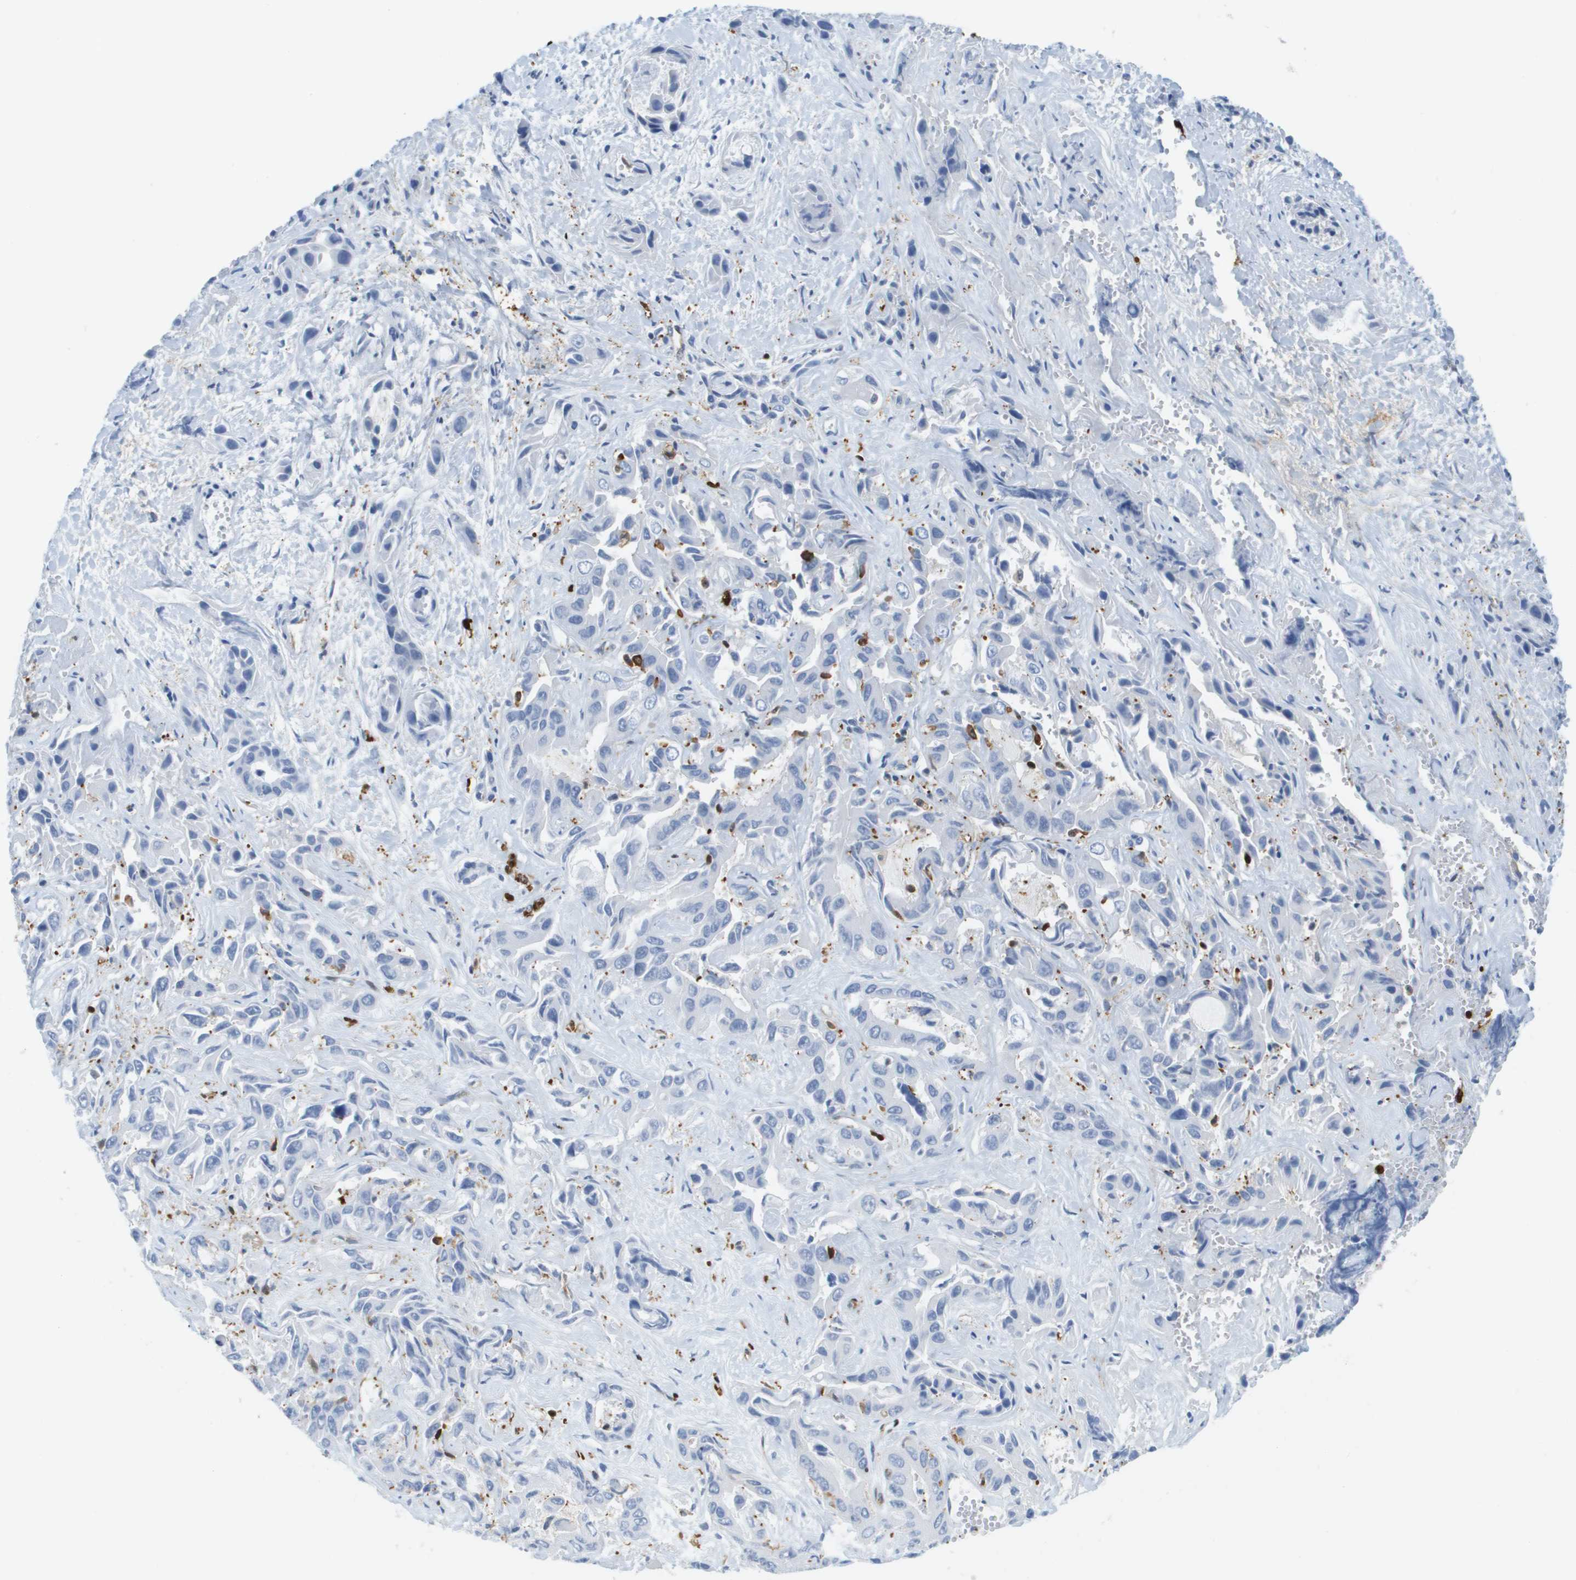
{"staining": {"intensity": "negative", "quantity": "none", "location": "none"}, "tissue": "liver cancer", "cell_type": "Tumor cells", "image_type": "cancer", "snomed": [{"axis": "morphology", "description": "Cholangiocarcinoma"}, {"axis": "topography", "description": "Liver"}], "caption": "IHC micrograph of human cholangiocarcinoma (liver) stained for a protein (brown), which shows no staining in tumor cells. The staining is performed using DAB brown chromogen with nuclei counter-stained in using hematoxylin.", "gene": "DOCK5", "patient": {"sex": "female", "age": 52}}